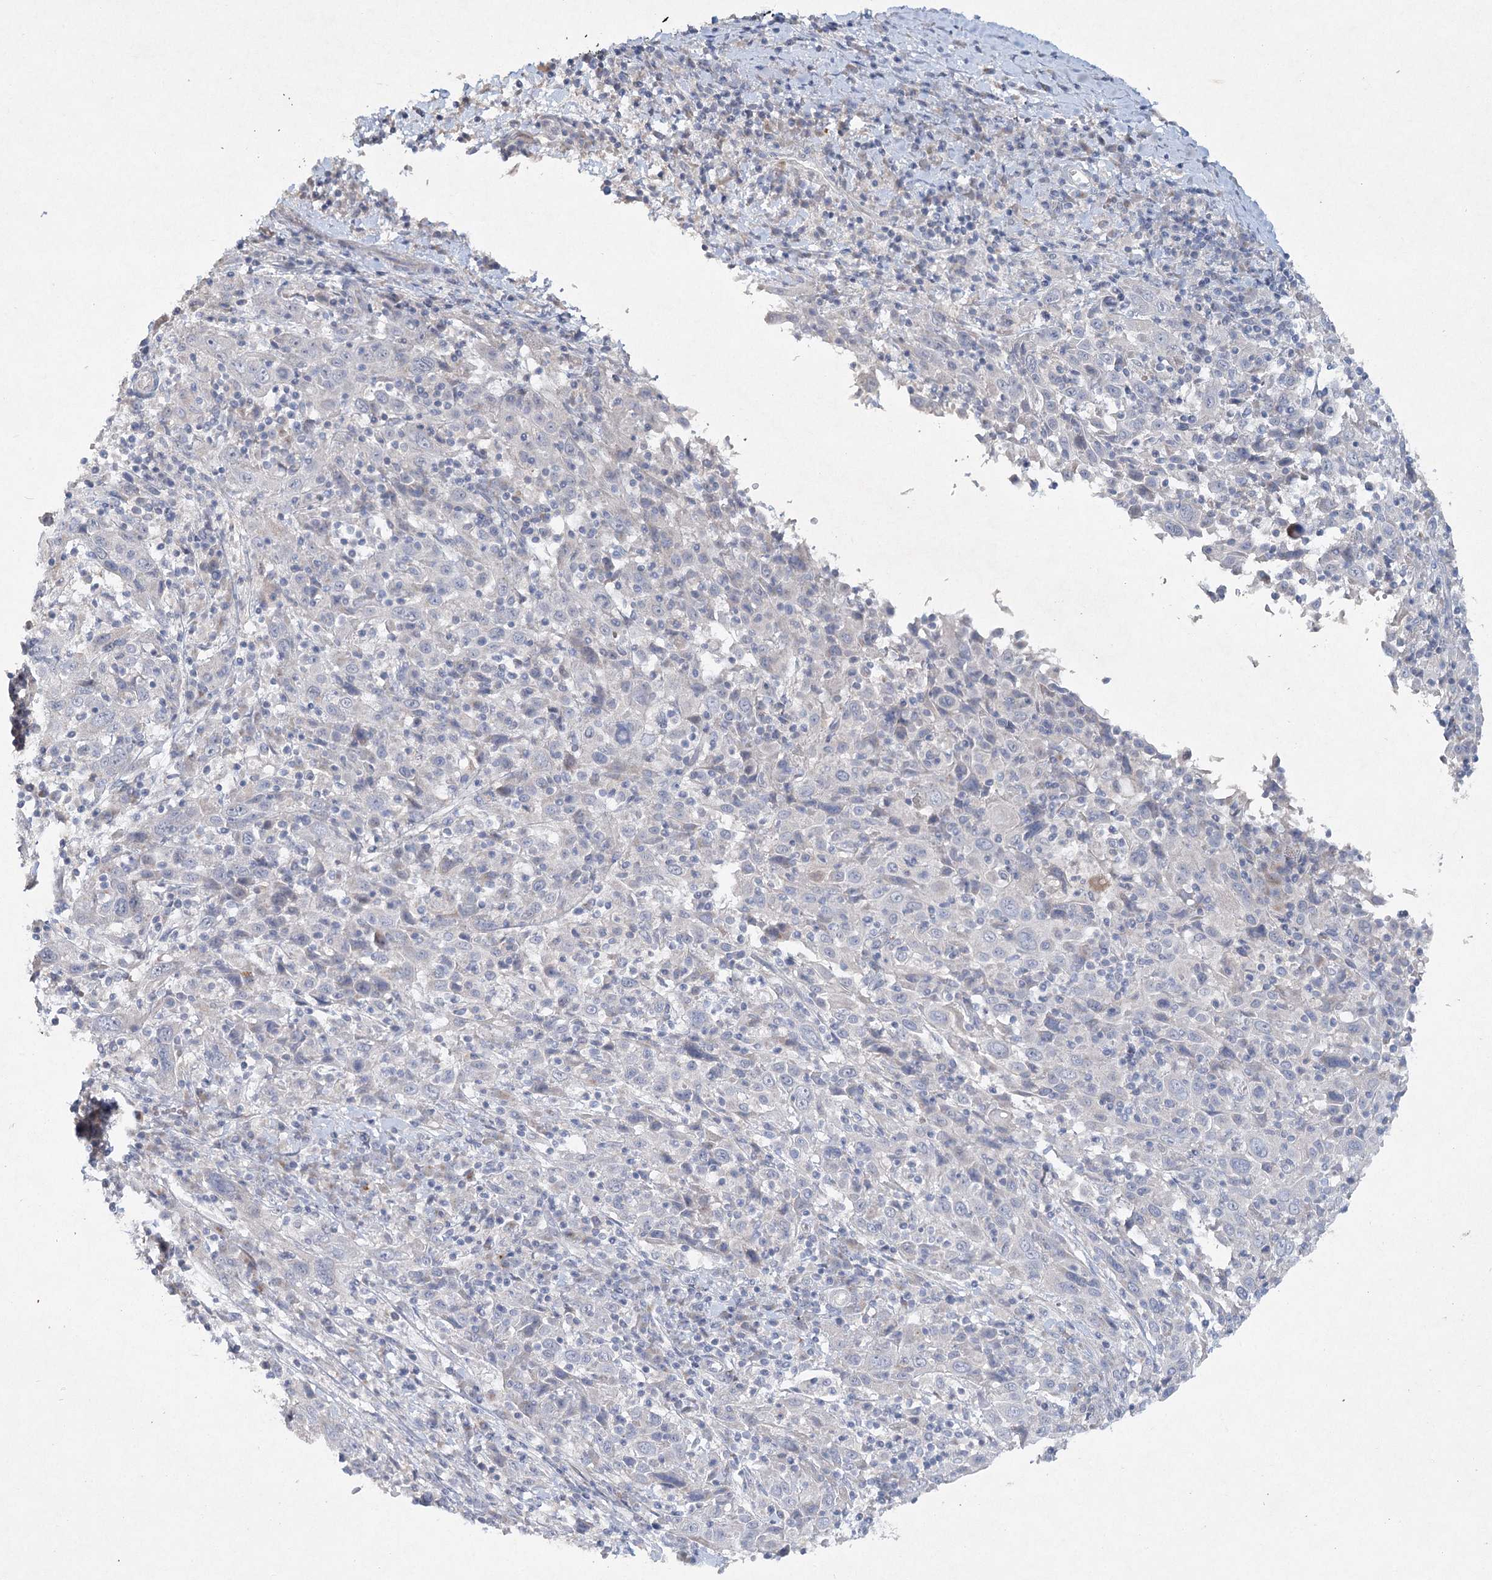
{"staining": {"intensity": "negative", "quantity": "none", "location": "none"}, "tissue": "cervical cancer", "cell_type": "Tumor cells", "image_type": "cancer", "snomed": [{"axis": "morphology", "description": "Squamous cell carcinoma, NOS"}, {"axis": "topography", "description": "Cervix"}], "caption": "This is an immunohistochemistry micrograph of human cervical squamous cell carcinoma. There is no expression in tumor cells.", "gene": "RFX6", "patient": {"sex": "female", "age": 46}}